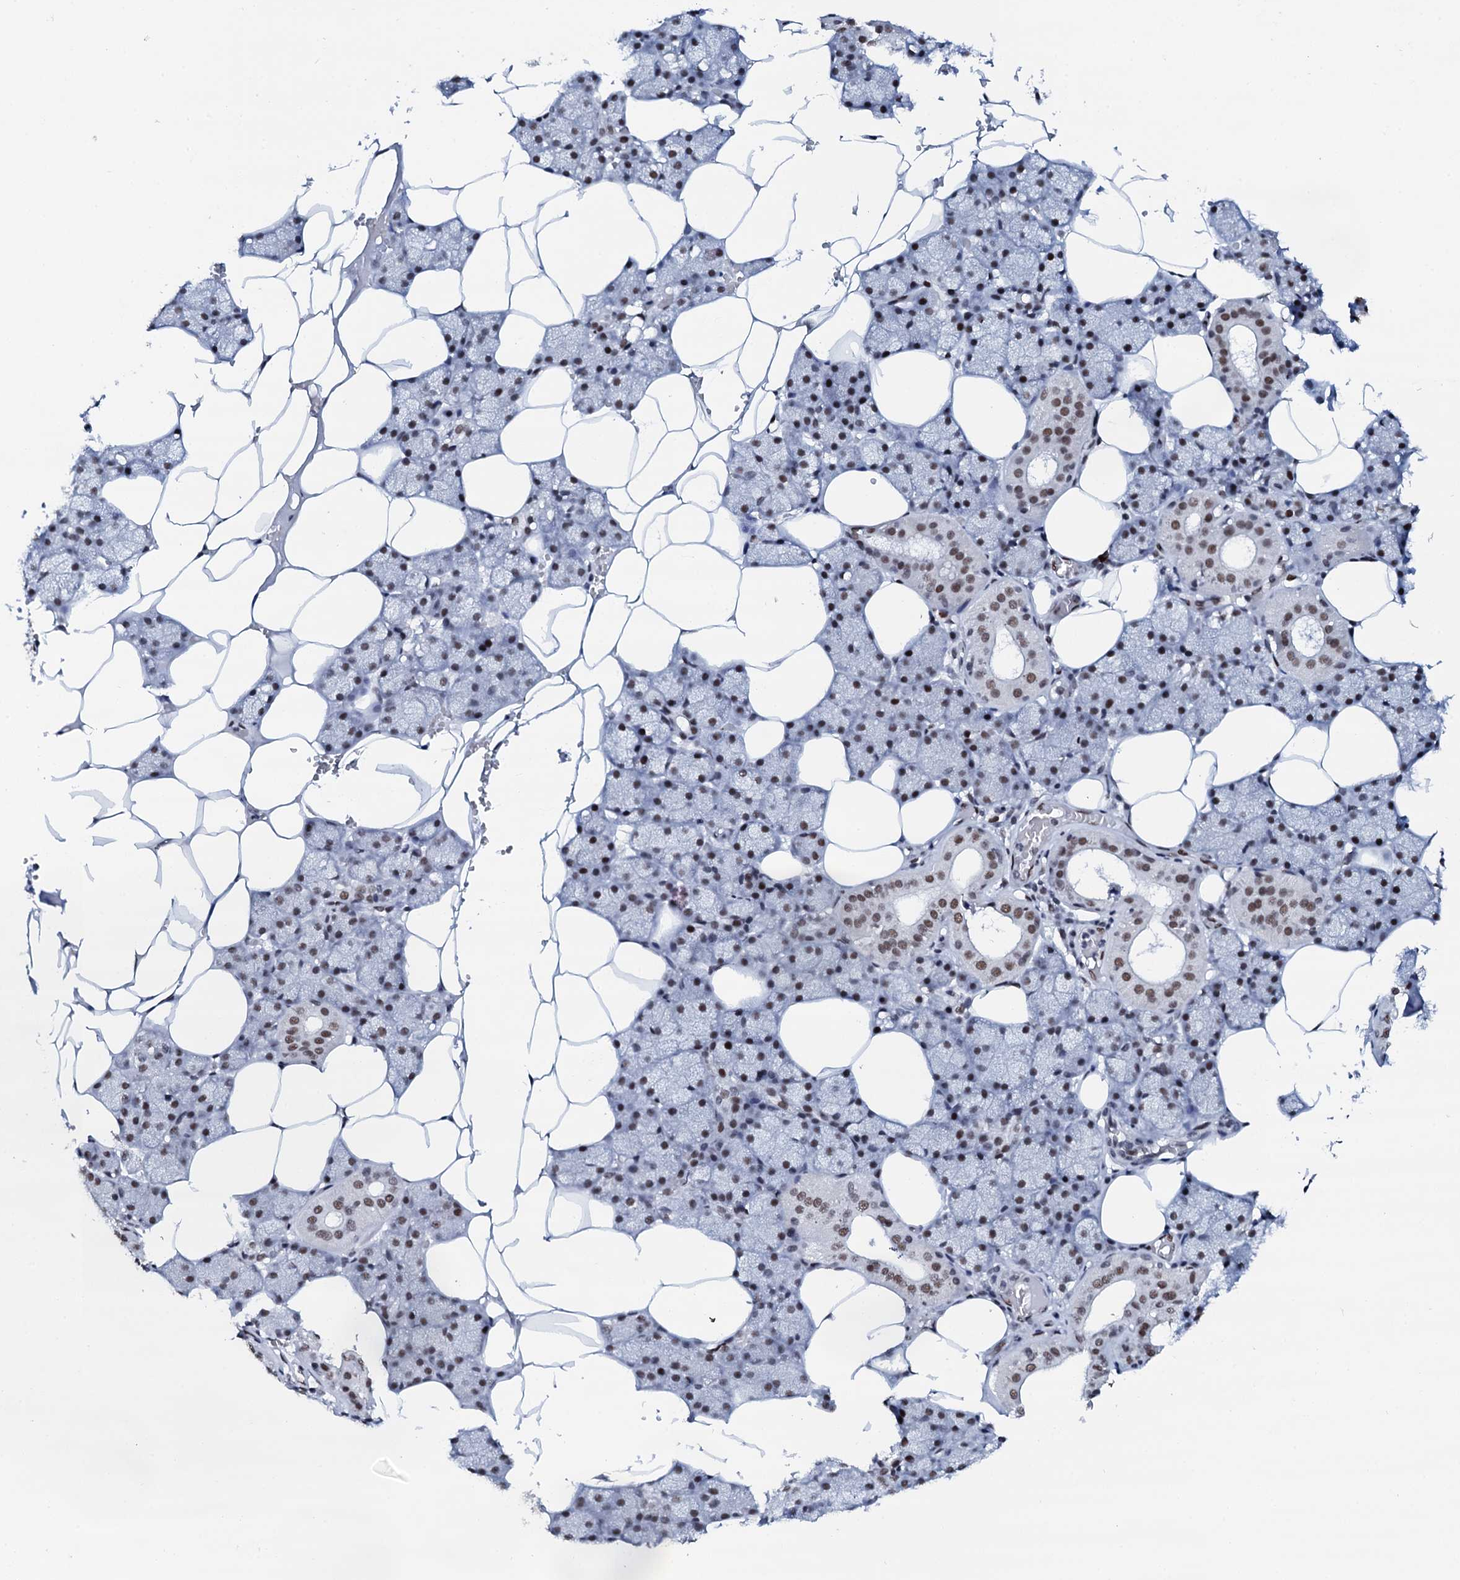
{"staining": {"intensity": "moderate", "quantity": "25%-75%", "location": "nuclear"}, "tissue": "salivary gland", "cell_type": "Glandular cells", "image_type": "normal", "snomed": [{"axis": "morphology", "description": "Normal tissue, NOS"}, {"axis": "topography", "description": "Salivary gland"}], "caption": "This histopathology image exhibits immunohistochemistry staining of normal salivary gland, with medium moderate nuclear positivity in approximately 25%-75% of glandular cells.", "gene": "NKAPD1", "patient": {"sex": "male", "age": 62}}